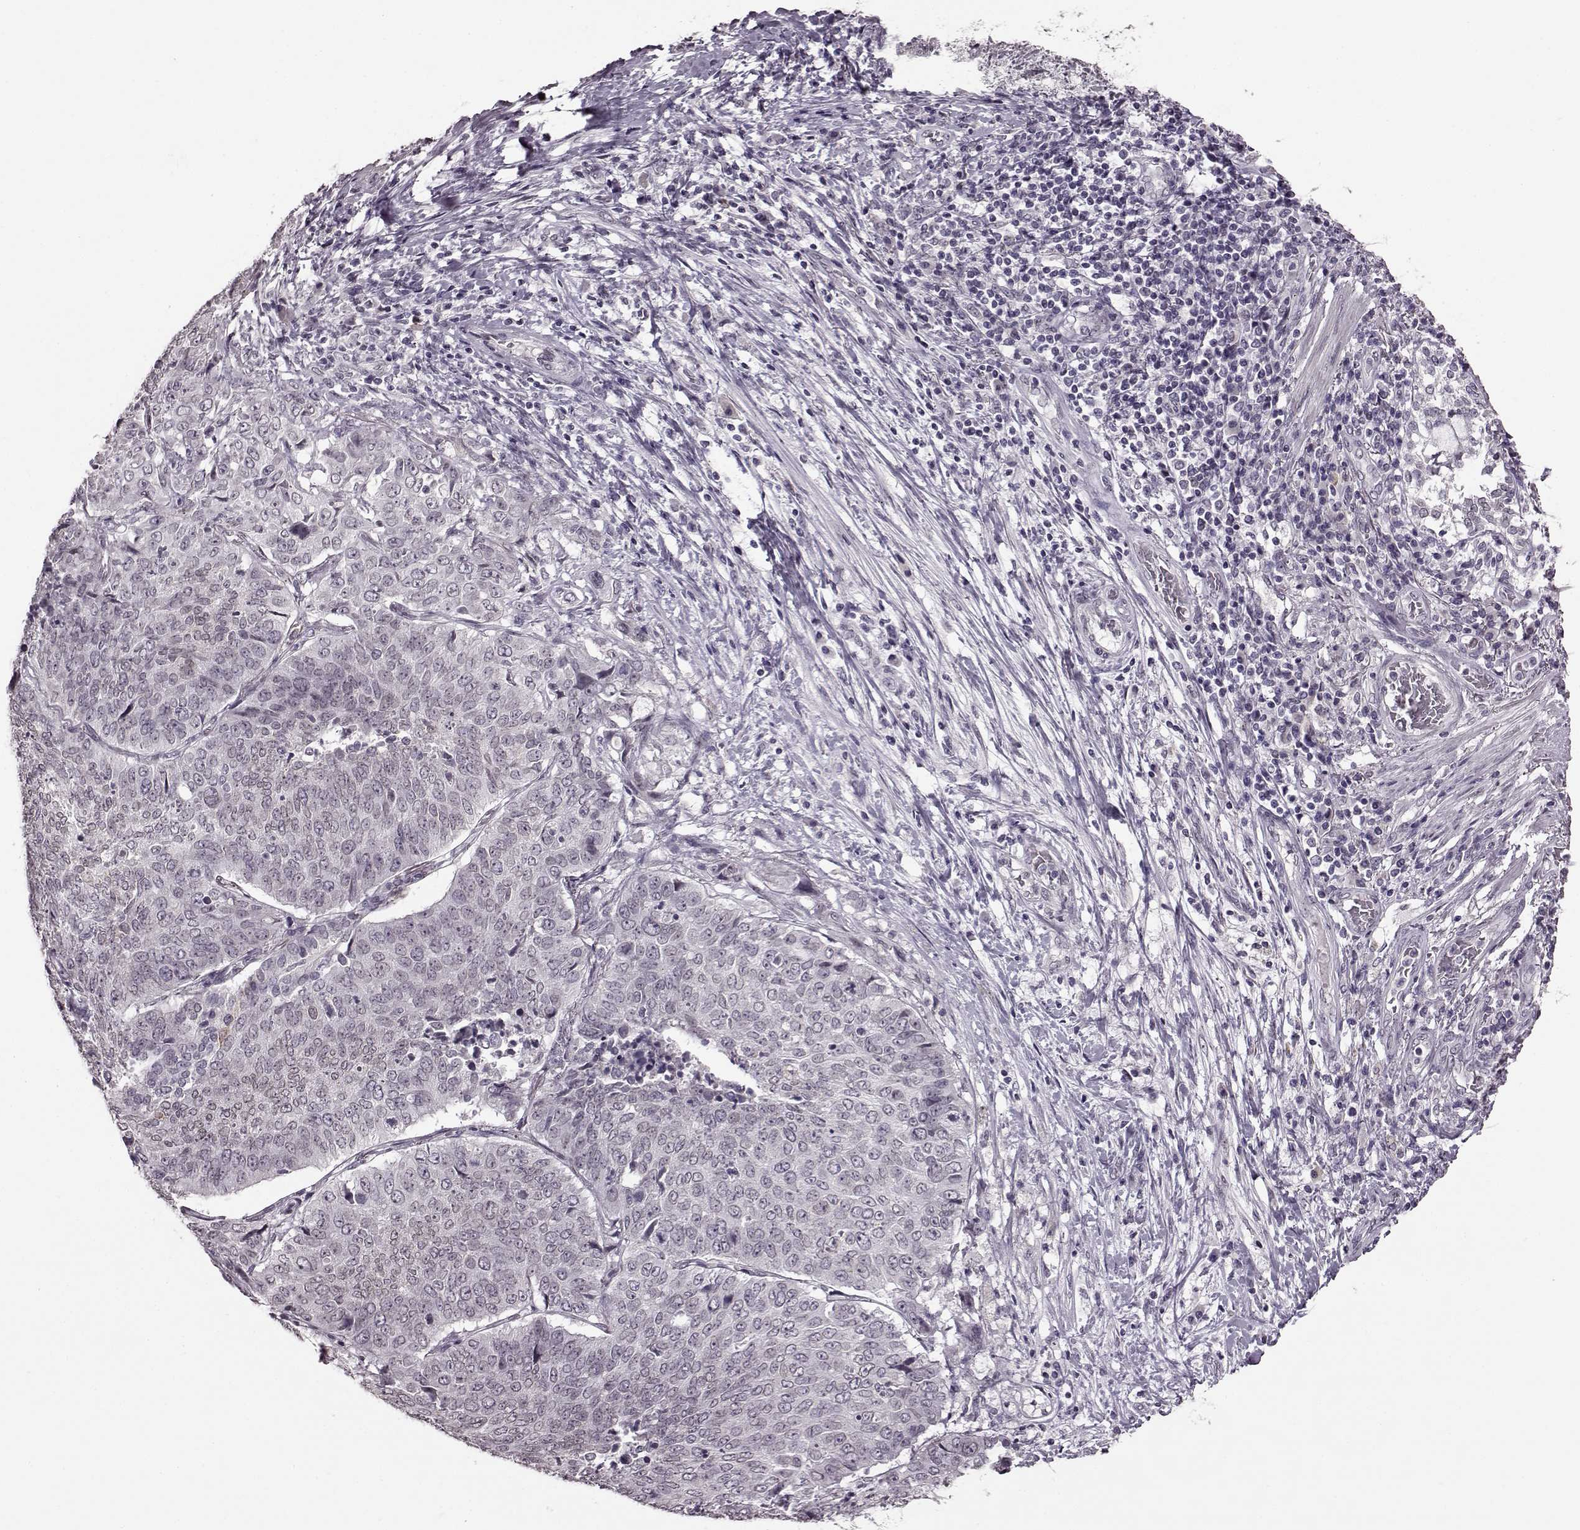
{"staining": {"intensity": "negative", "quantity": "none", "location": "none"}, "tissue": "lung cancer", "cell_type": "Tumor cells", "image_type": "cancer", "snomed": [{"axis": "morphology", "description": "Normal tissue, NOS"}, {"axis": "morphology", "description": "Squamous cell carcinoma, NOS"}, {"axis": "topography", "description": "Bronchus"}, {"axis": "topography", "description": "Lung"}], "caption": "Tumor cells show no significant staining in lung squamous cell carcinoma.", "gene": "STX1B", "patient": {"sex": "male", "age": 64}}